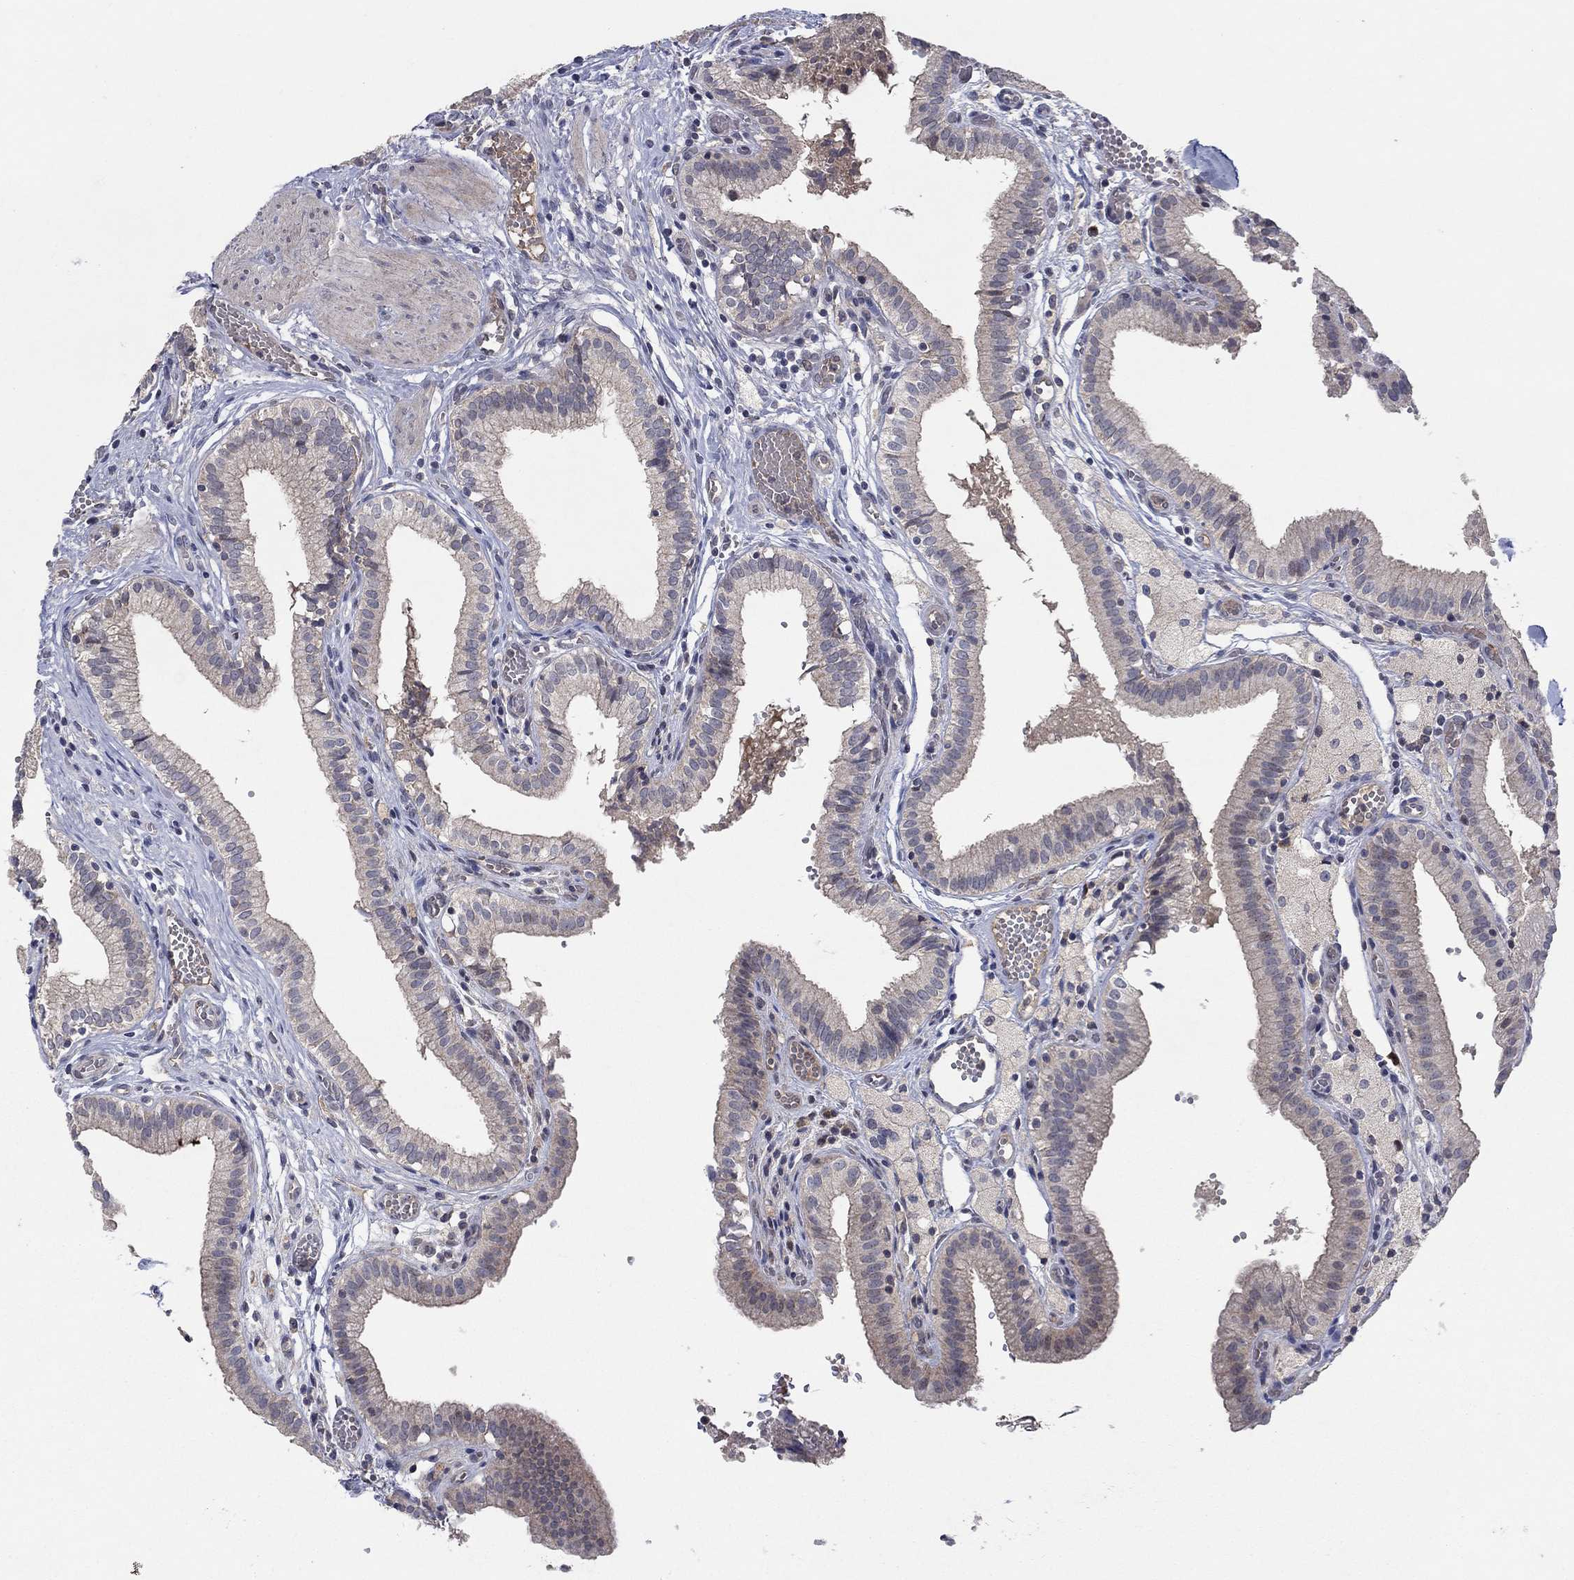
{"staining": {"intensity": "negative", "quantity": "none", "location": "none"}, "tissue": "gallbladder", "cell_type": "Glandular cells", "image_type": "normal", "snomed": [{"axis": "morphology", "description": "Normal tissue, NOS"}, {"axis": "topography", "description": "Gallbladder"}], "caption": "IHC micrograph of normal gallbladder: gallbladder stained with DAB displays no significant protein expression in glandular cells.", "gene": "IL4", "patient": {"sex": "female", "age": 24}}